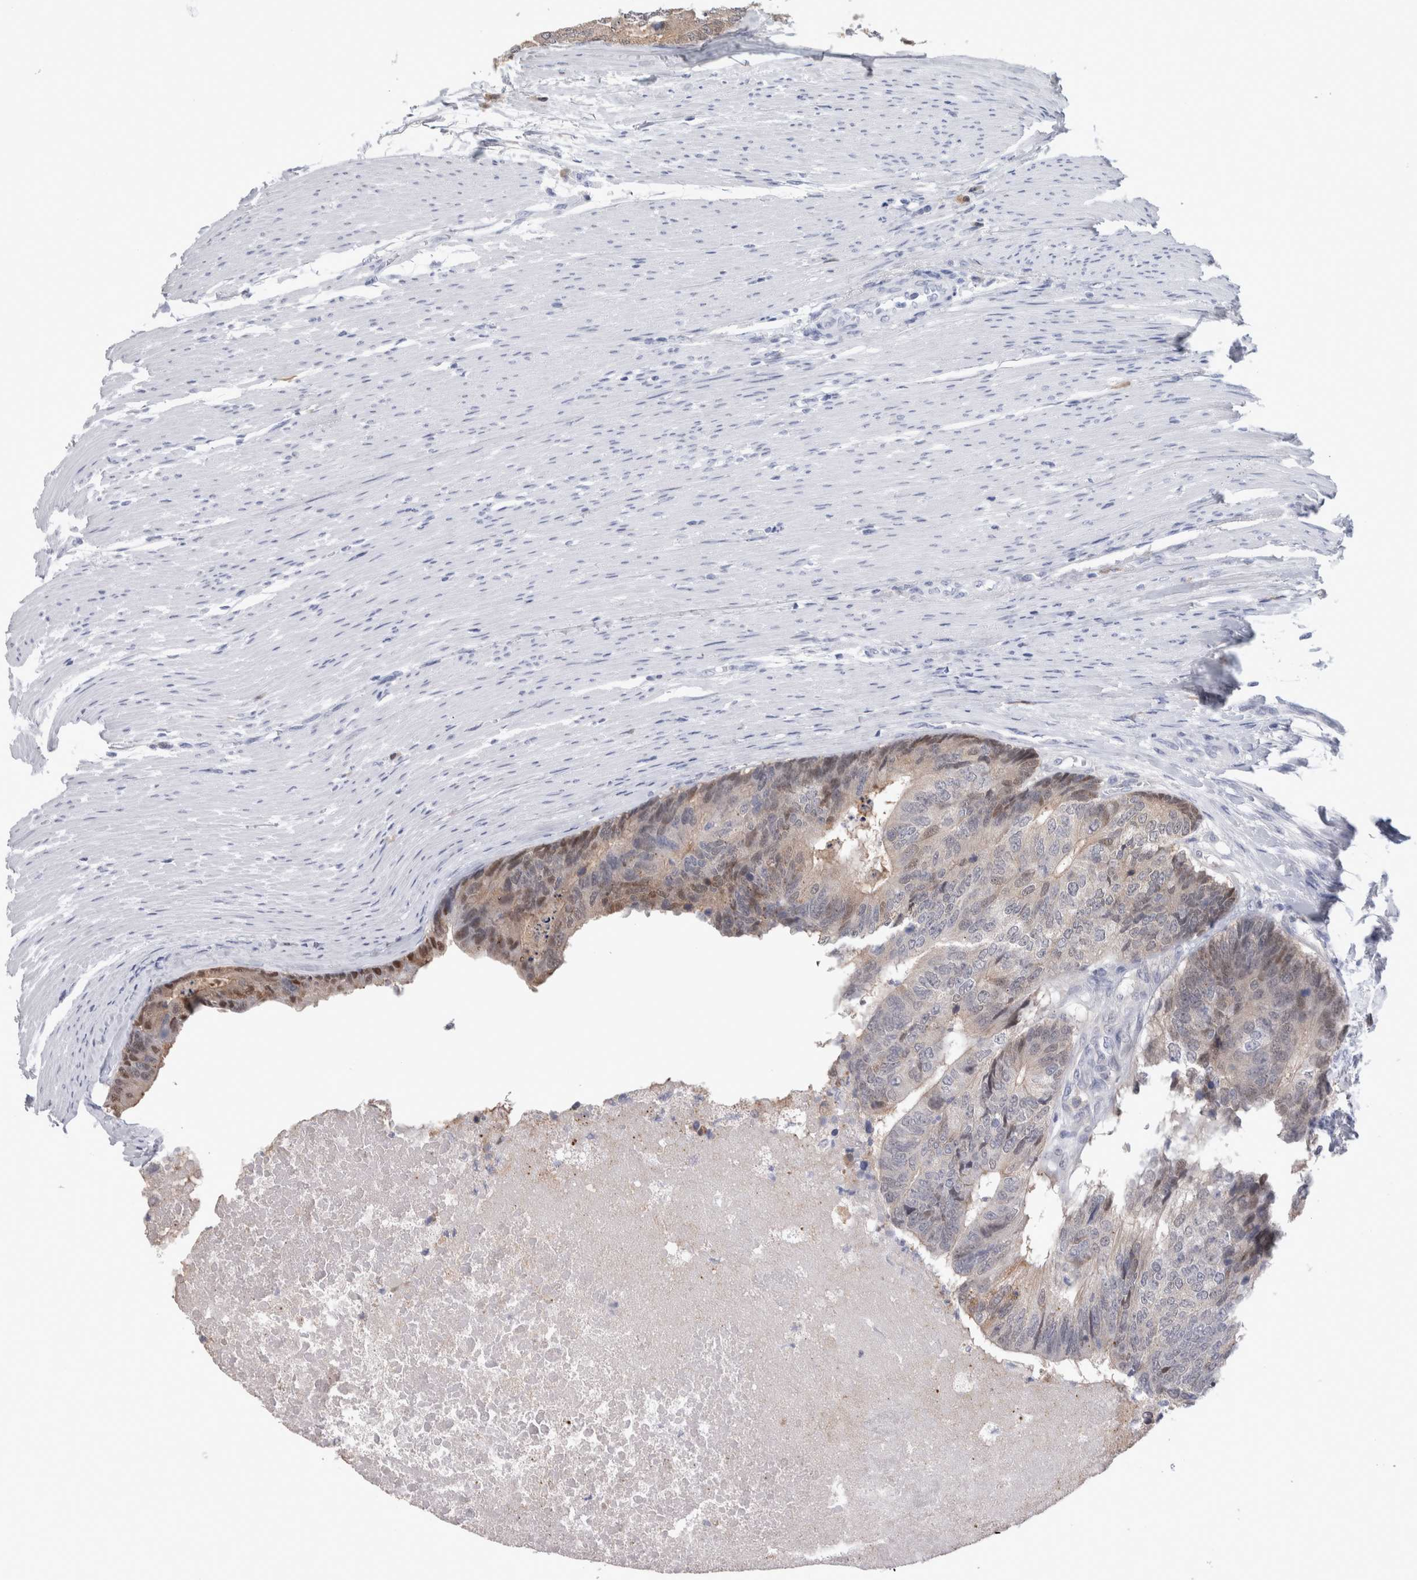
{"staining": {"intensity": "weak", "quantity": "<25%", "location": "nuclear"}, "tissue": "colorectal cancer", "cell_type": "Tumor cells", "image_type": "cancer", "snomed": [{"axis": "morphology", "description": "Adenocarcinoma, NOS"}, {"axis": "topography", "description": "Colon"}], "caption": "Colorectal cancer was stained to show a protein in brown. There is no significant positivity in tumor cells. The staining is performed using DAB brown chromogen with nuclei counter-stained in using hematoxylin.", "gene": "CA8", "patient": {"sex": "female", "age": 67}}